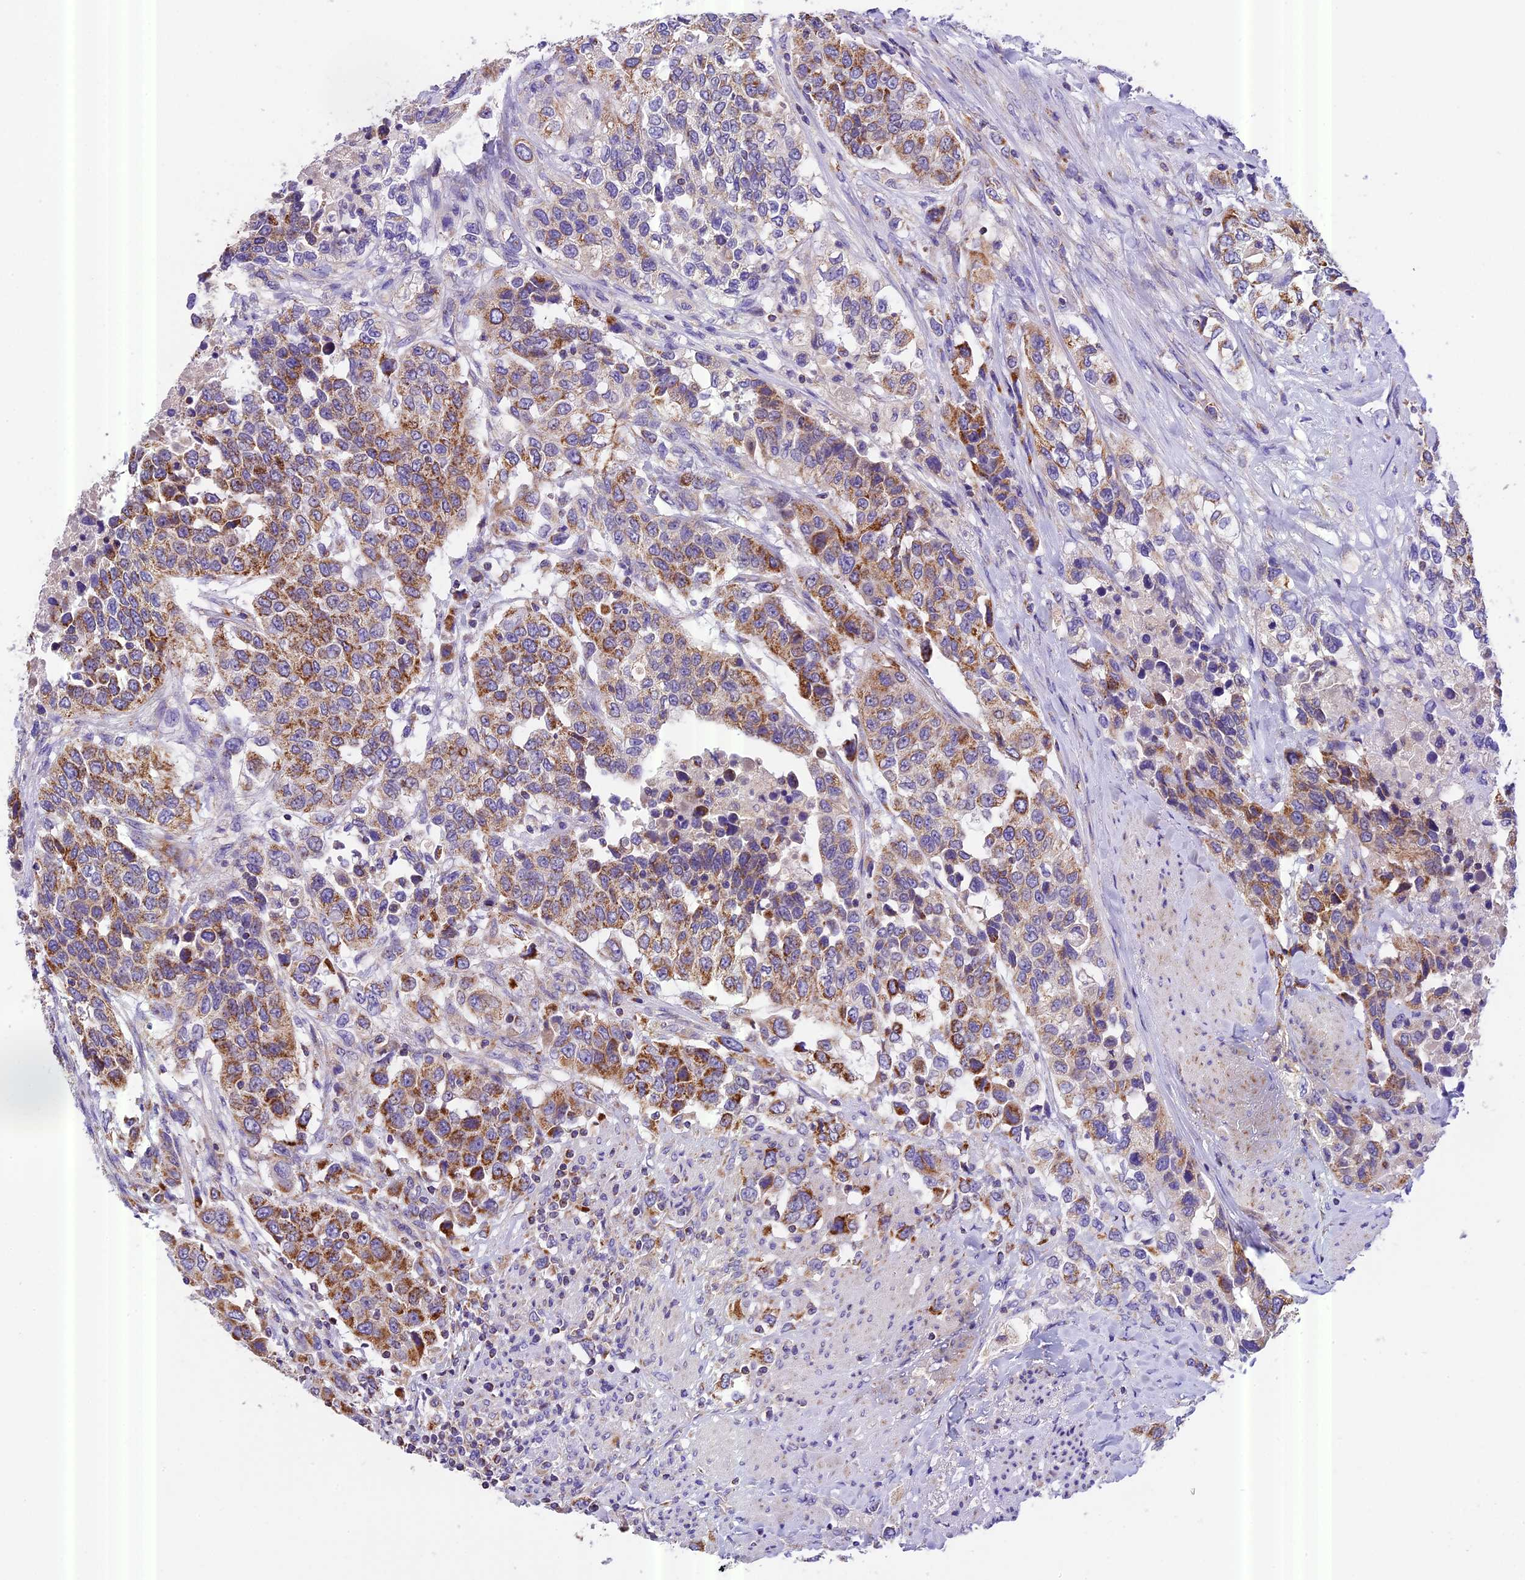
{"staining": {"intensity": "moderate", "quantity": ">75%", "location": "cytoplasmic/membranous"}, "tissue": "urothelial cancer", "cell_type": "Tumor cells", "image_type": "cancer", "snomed": [{"axis": "morphology", "description": "Urothelial carcinoma, High grade"}, {"axis": "topography", "description": "Urinary bladder"}], "caption": "Immunohistochemistry (IHC) image of human urothelial carcinoma (high-grade) stained for a protein (brown), which exhibits medium levels of moderate cytoplasmic/membranous positivity in about >75% of tumor cells.", "gene": "MGME1", "patient": {"sex": "female", "age": 80}}